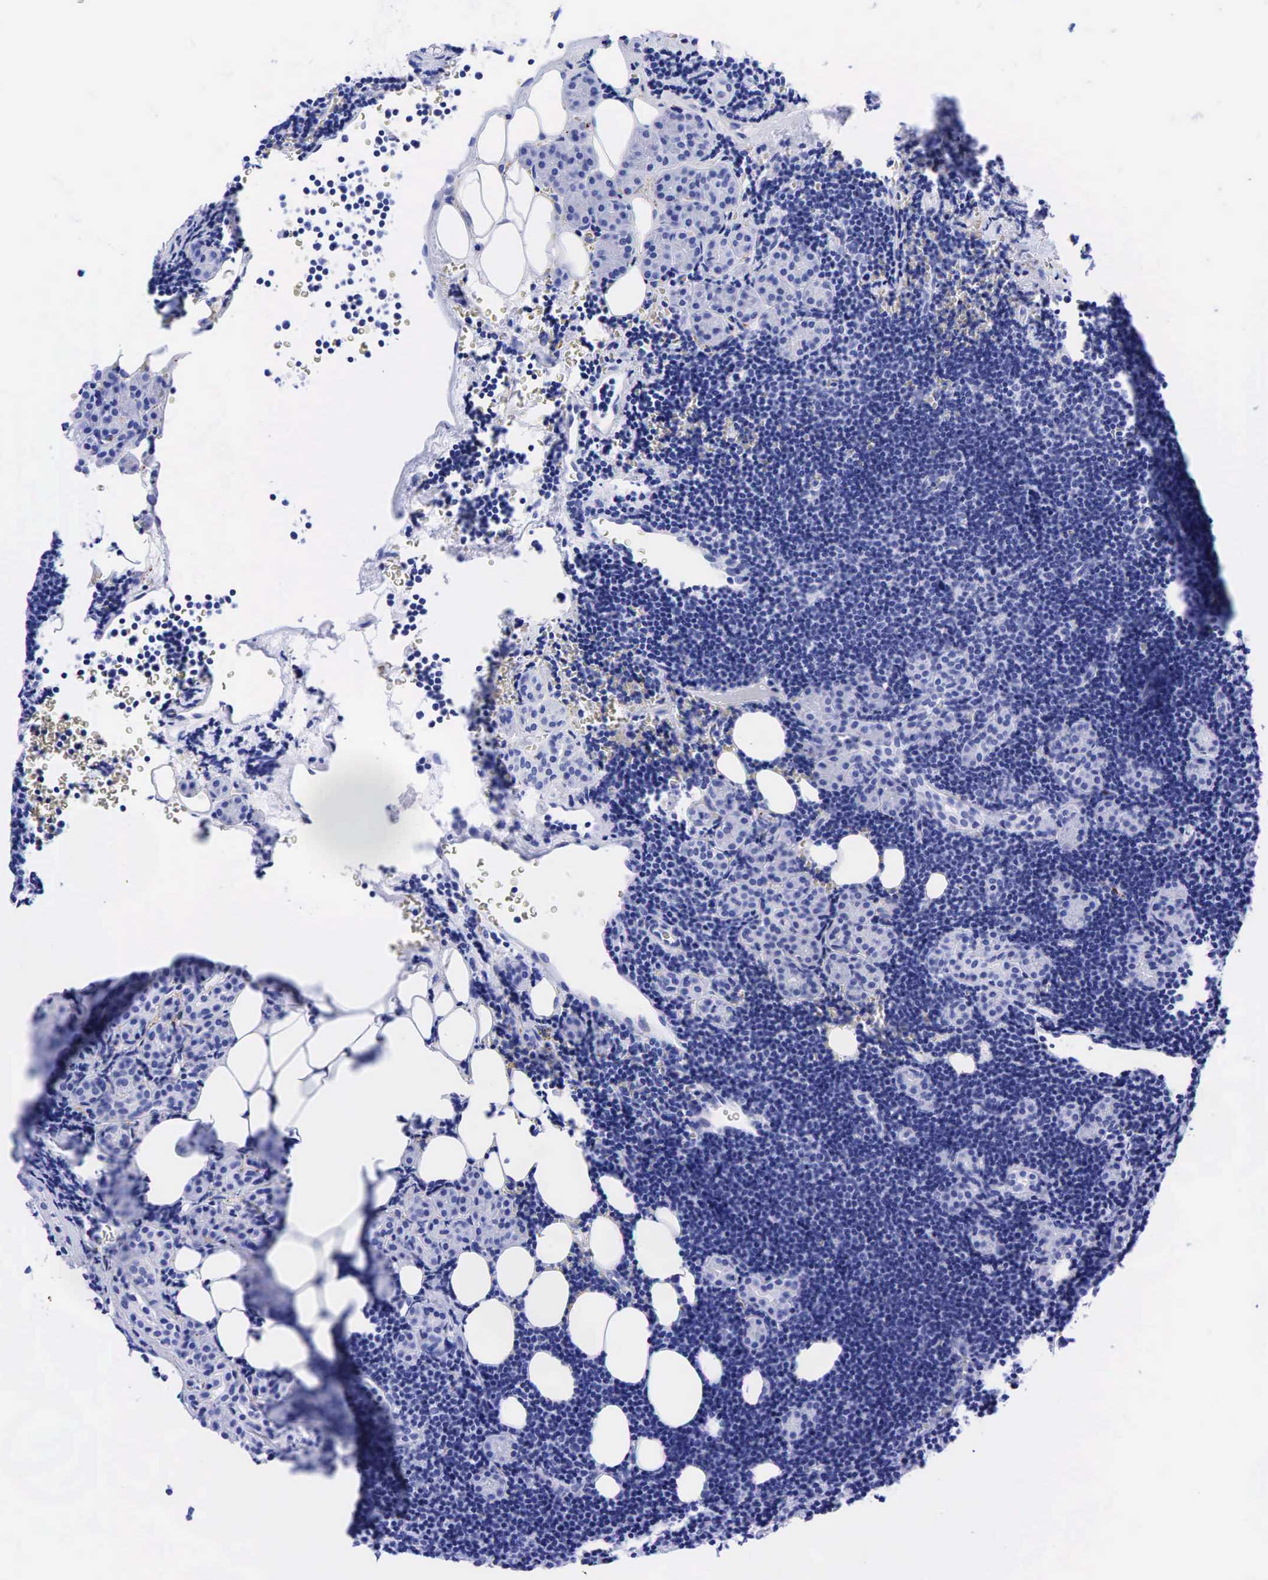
{"staining": {"intensity": "negative", "quantity": "none", "location": "none"}, "tissue": "lymphoma", "cell_type": "Tumor cells", "image_type": "cancer", "snomed": [{"axis": "morphology", "description": "Malignant lymphoma, non-Hodgkin's type, Low grade"}, {"axis": "topography", "description": "Lymph node"}], "caption": "Immunohistochemistry histopathology image of neoplastic tissue: human lymphoma stained with DAB (3,3'-diaminobenzidine) exhibits no significant protein staining in tumor cells.", "gene": "CHGA", "patient": {"sex": "male", "age": 57}}